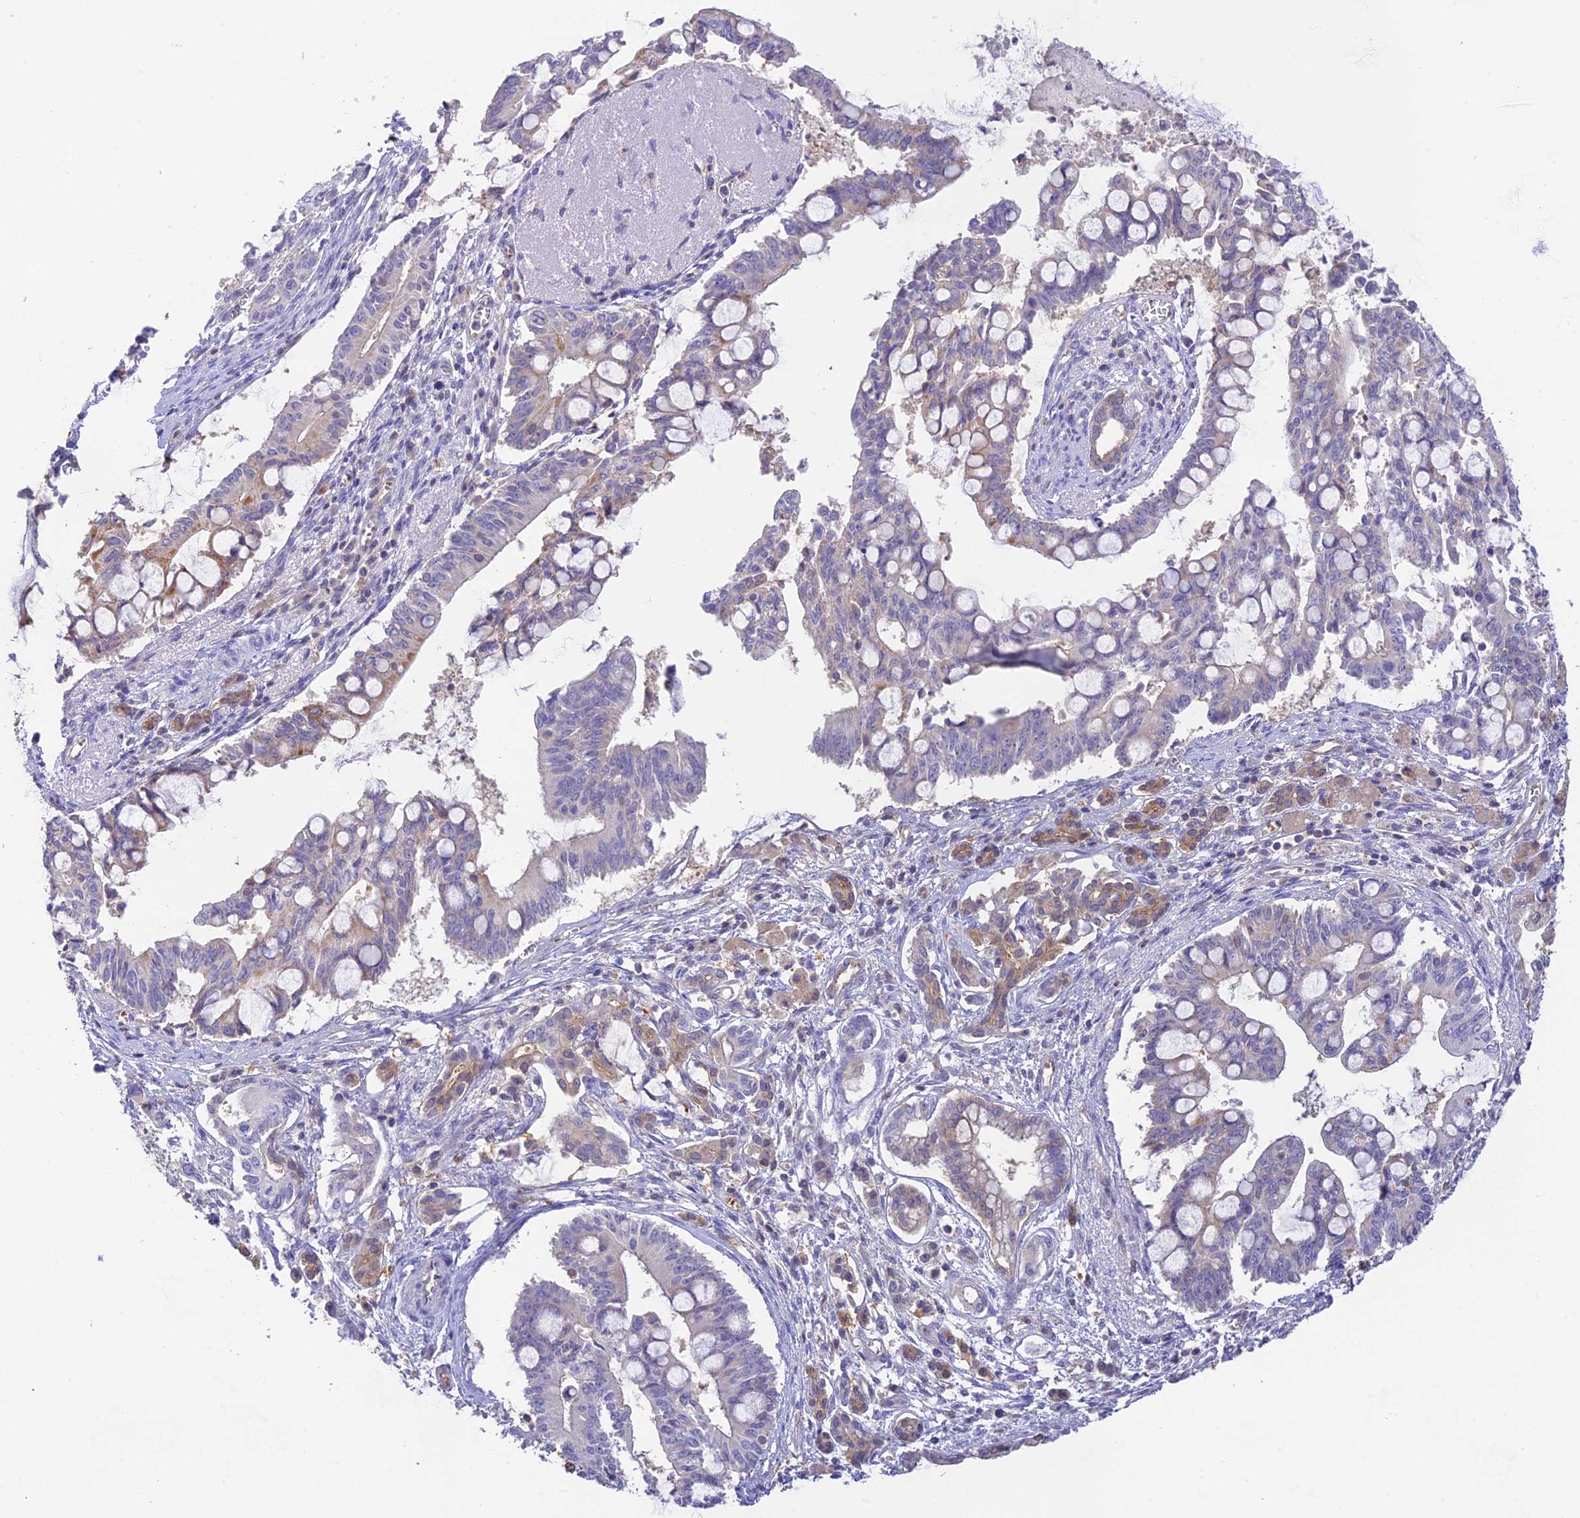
{"staining": {"intensity": "moderate", "quantity": "<25%", "location": "cytoplasmic/membranous"}, "tissue": "pancreatic cancer", "cell_type": "Tumor cells", "image_type": "cancer", "snomed": [{"axis": "morphology", "description": "Adenocarcinoma, NOS"}, {"axis": "topography", "description": "Pancreas"}], "caption": "Immunohistochemical staining of human adenocarcinoma (pancreatic) displays low levels of moderate cytoplasmic/membranous protein staining in about <25% of tumor cells.", "gene": "HDHD2", "patient": {"sex": "male", "age": 68}}